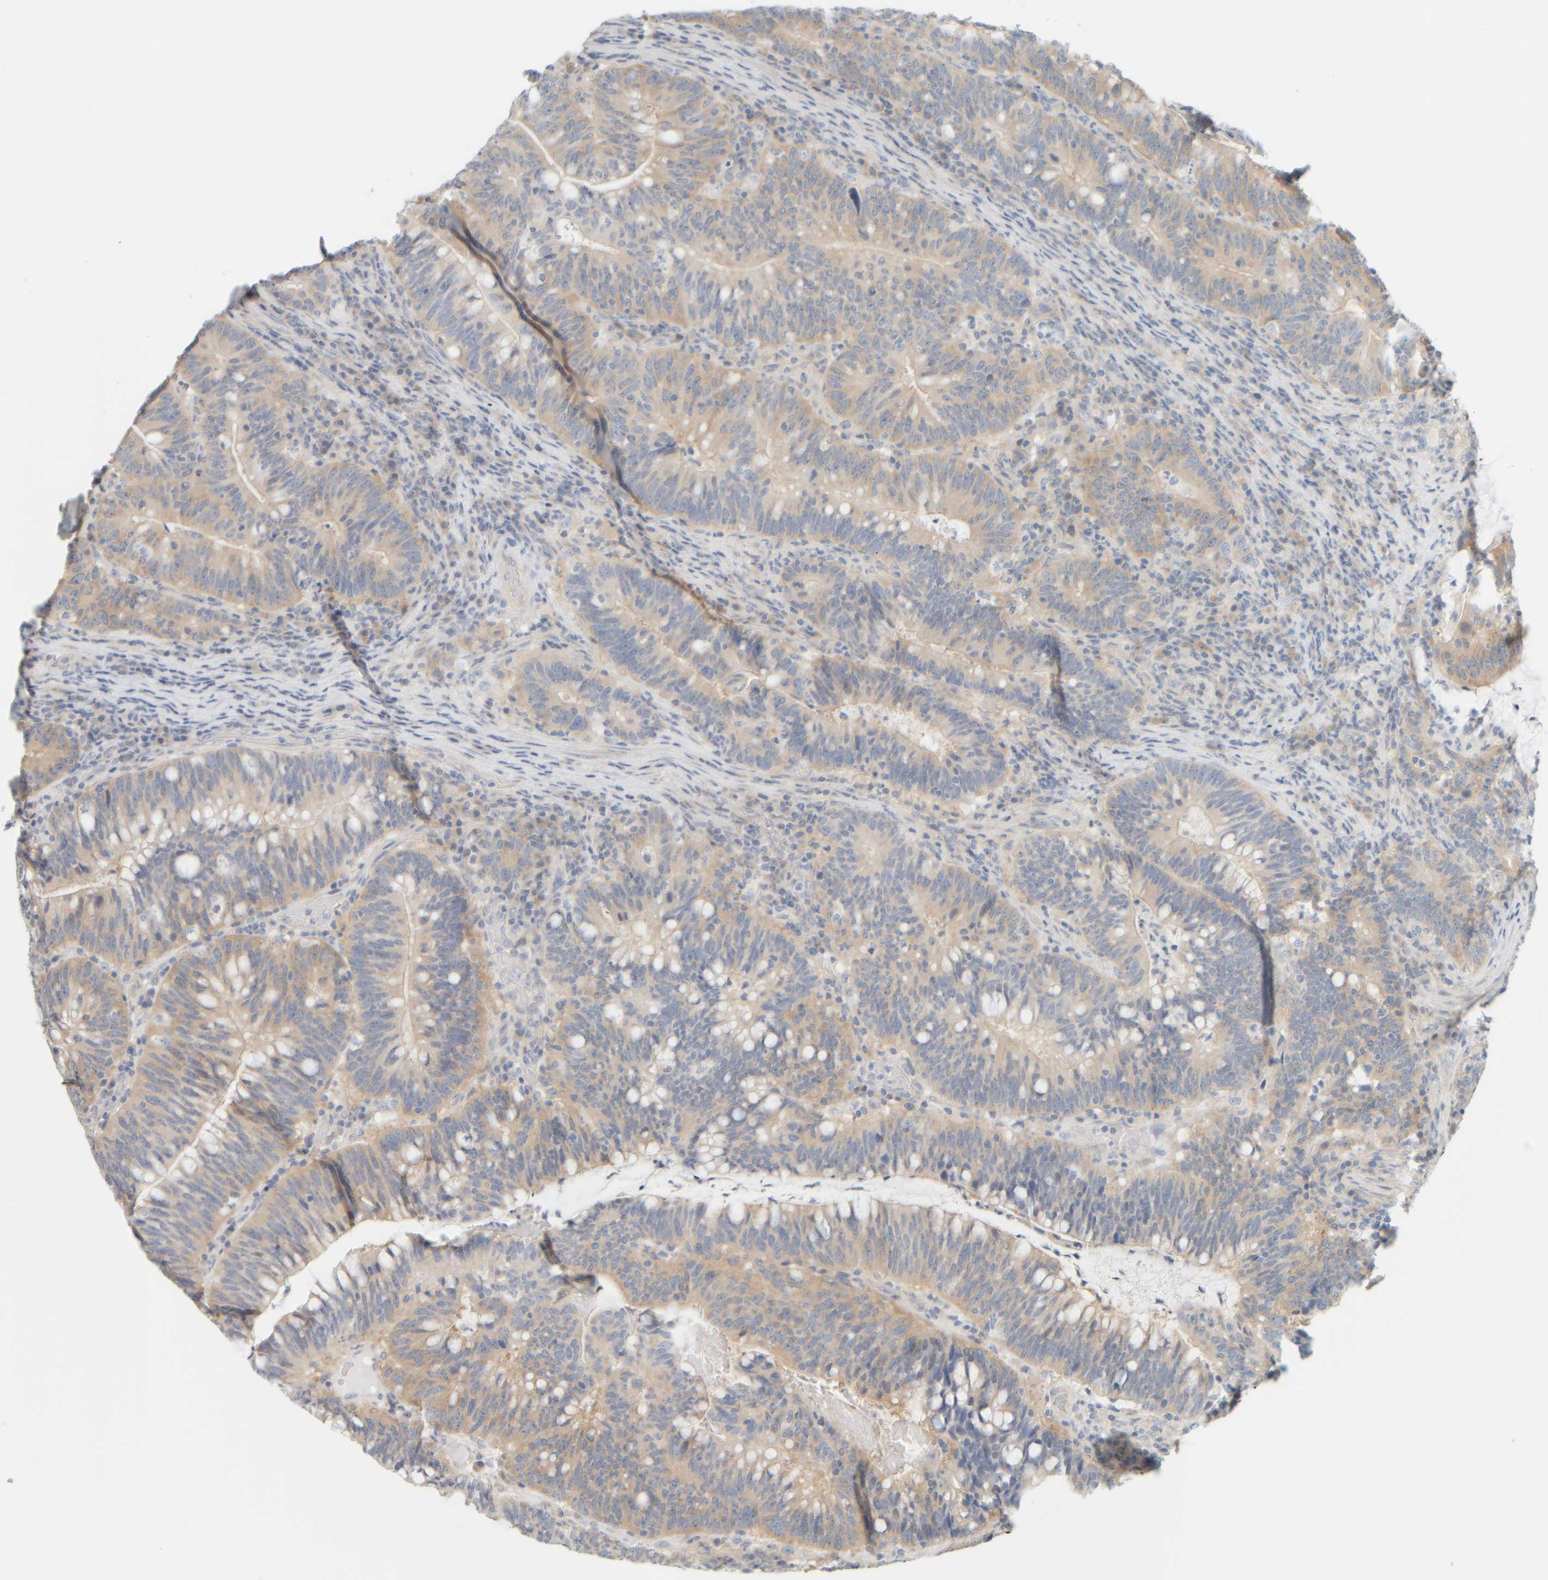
{"staining": {"intensity": "weak", "quantity": ">75%", "location": "cytoplasmic/membranous"}, "tissue": "colorectal cancer", "cell_type": "Tumor cells", "image_type": "cancer", "snomed": [{"axis": "morphology", "description": "Adenocarcinoma, NOS"}, {"axis": "topography", "description": "Colon"}], "caption": "Immunohistochemical staining of colorectal cancer reveals low levels of weak cytoplasmic/membranous protein staining in about >75% of tumor cells. The protein of interest is stained brown, and the nuclei are stained in blue (DAB IHC with brightfield microscopy, high magnification).", "gene": "PTGES3L-AARSD1", "patient": {"sex": "female", "age": 66}}